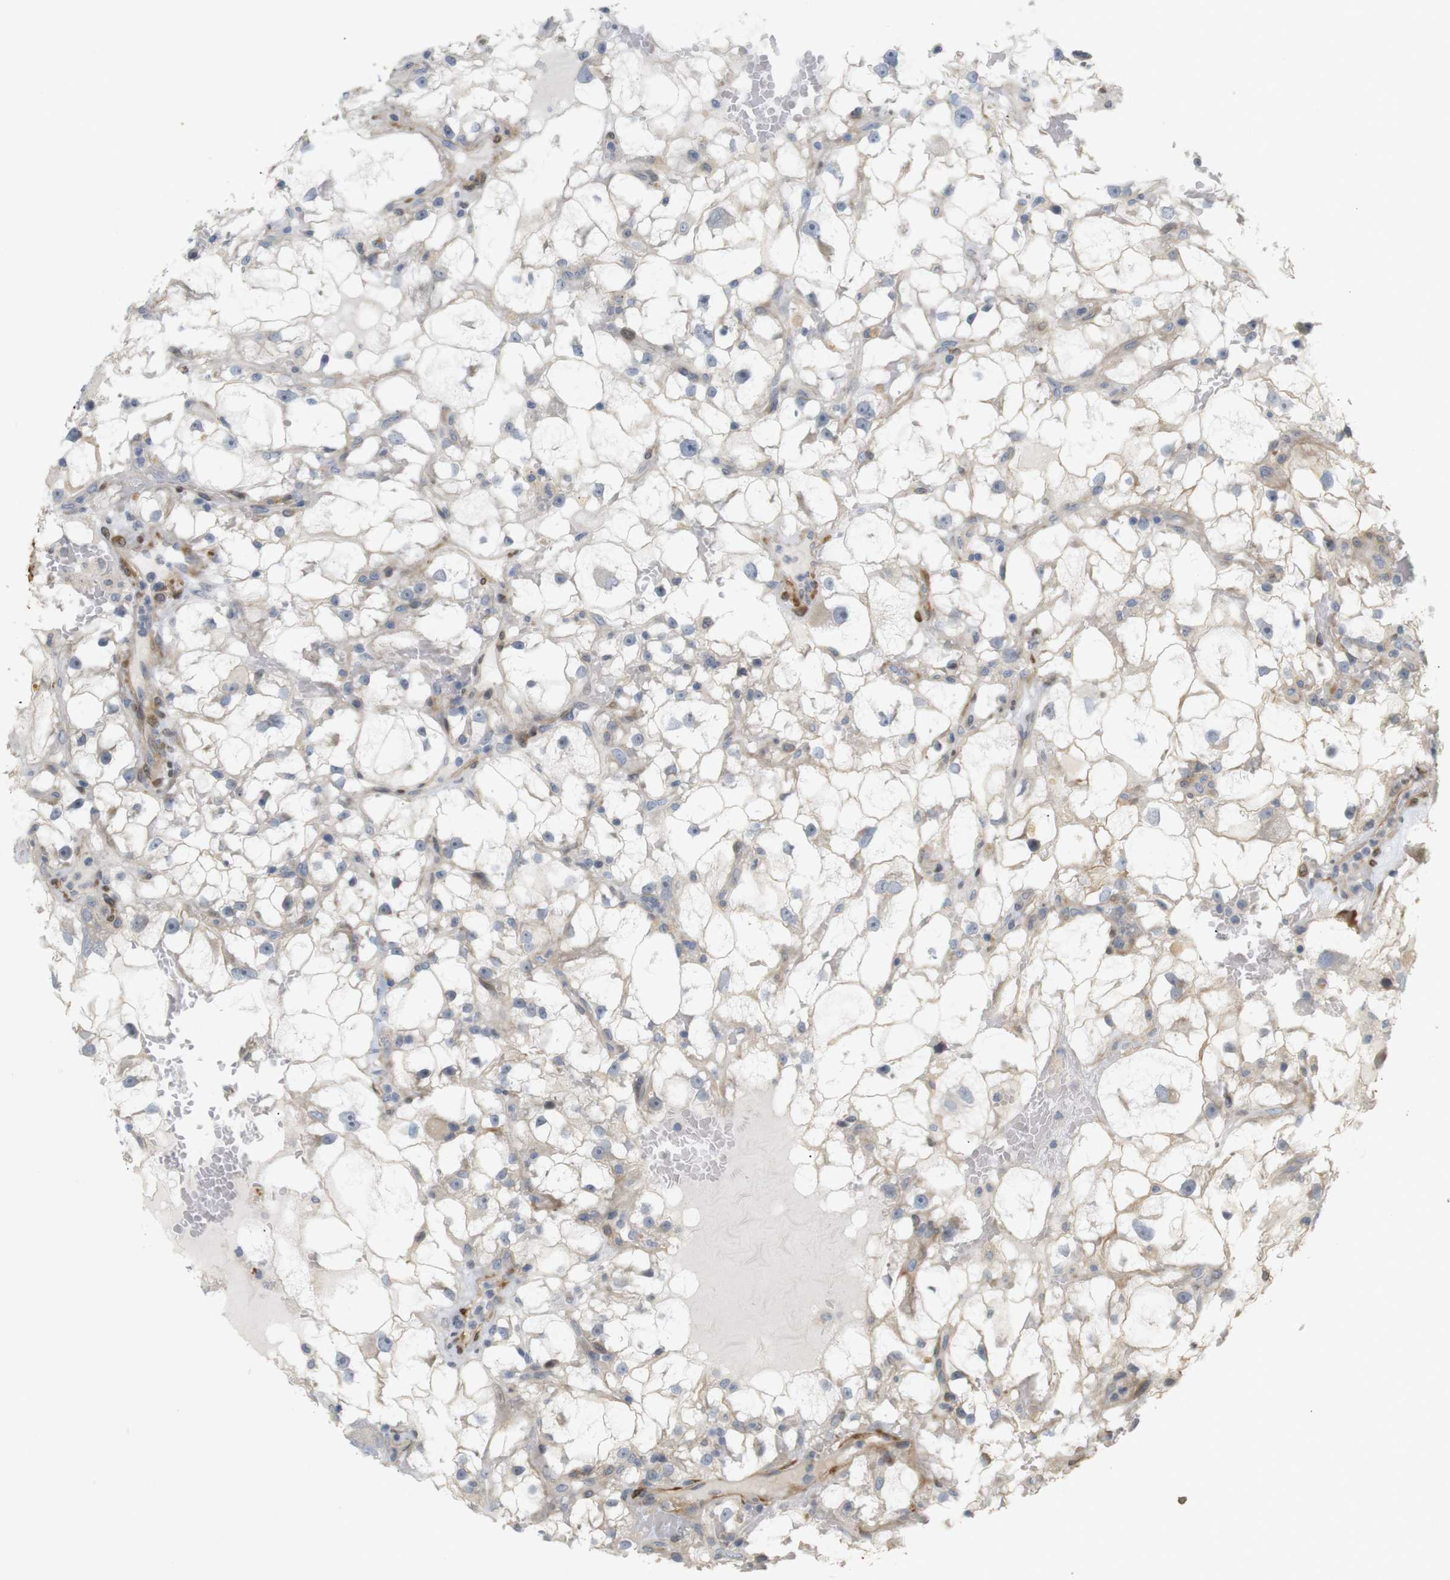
{"staining": {"intensity": "negative", "quantity": "none", "location": "none"}, "tissue": "renal cancer", "cell_type": "Tumor cells", "image_type": "cancer", "snomed": [{"axis": "morphology", "description": "Adenocarcinoma, NOS"}, {"axis": "topography", "description": "Kidney"}], "caption": "Tumor cells show no significant protein staining in renal adenocarcinoma. (DAB (3,3'-diaminobenzidine) immunohistochemistry (IHC) visualized using brightfield microscopy, high magnification).", "gene": "PPP1R14A", "patient": {"sex": "female", "age": 60}}